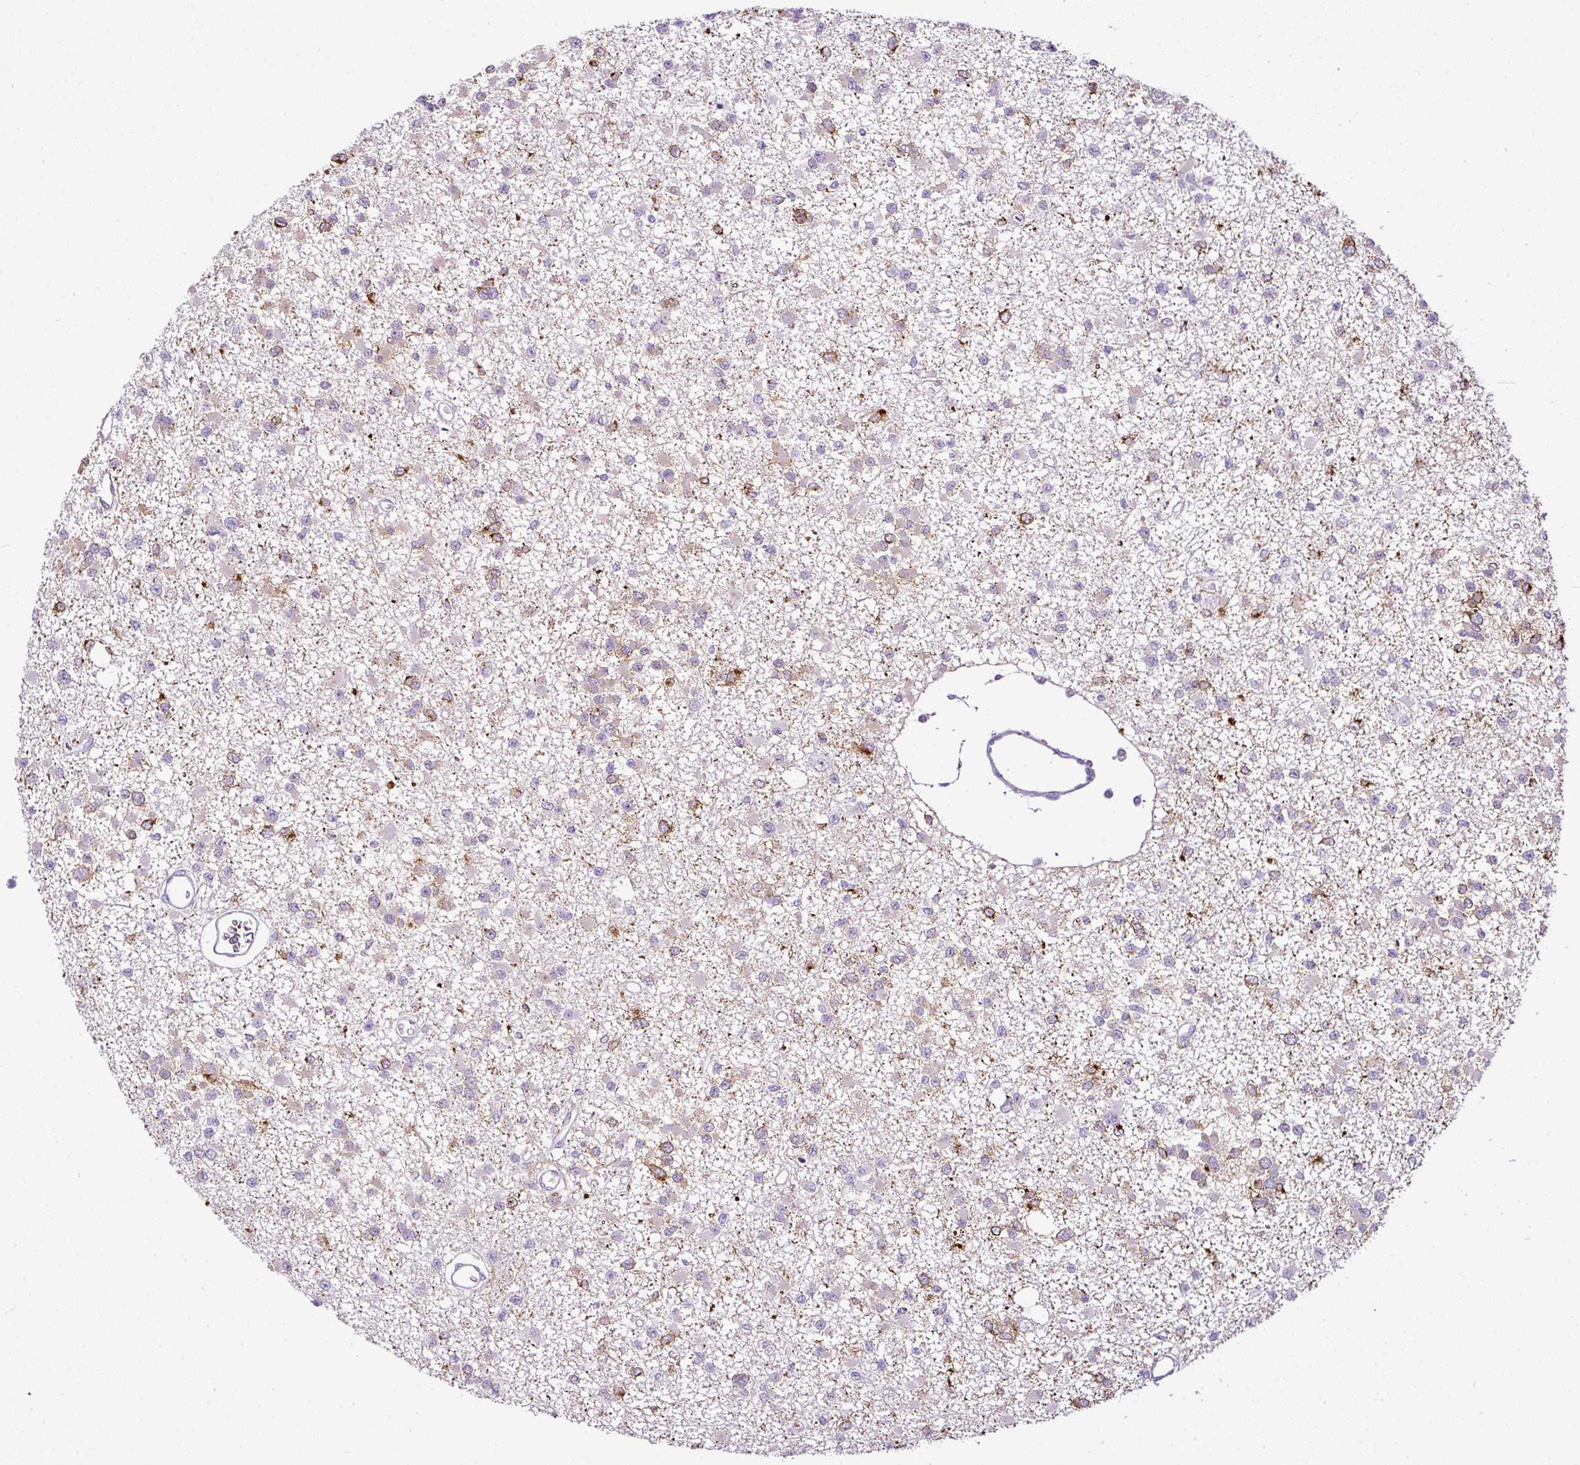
{"staining": {"intensity": "moderate", "quantity": "<25%", "location": "cytoplasmic/membranous"}, "tissue": "glioma", "cell_type": "Tumor cells", "image_type": "cancer", "snomed": [{"axis": "morphology", "description": "Glioma, malignant, Low grade"}, {"axis": "topography", "description": "Brain"}], "caption": "Glioma tissue exhibits moderate cytoplasmic/membranous staining in about <25% of tumor cells", "gene": "CMTM5", "patient": {"sex": "female", "age": 22}}